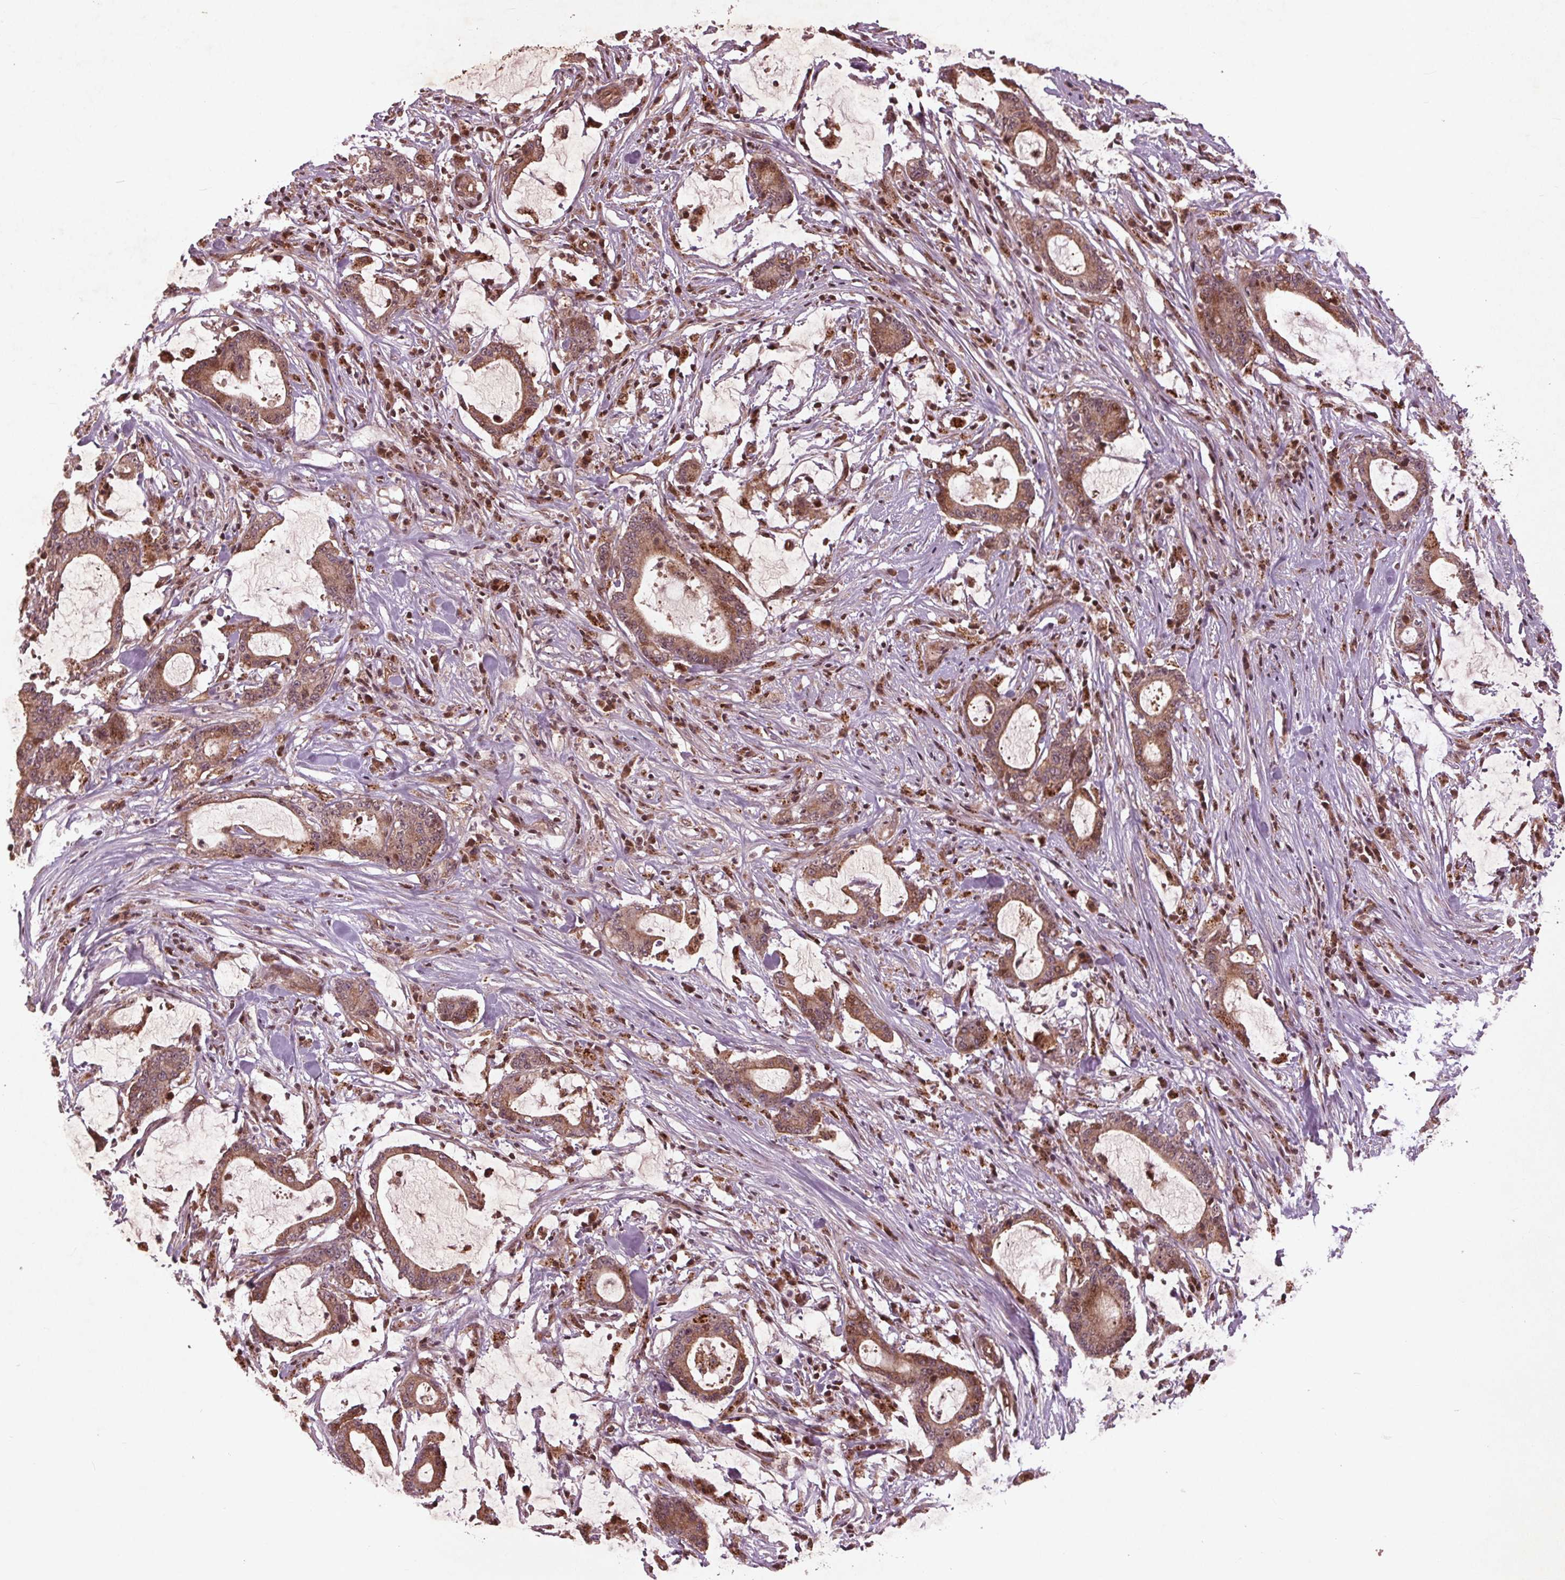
{"staining": {"intensity": "moderate", "quantity": ">75%", "location": "cytoplasmic/membranous"}, "tissue": "stomach cancer", "cell_type": "Tumor cells", "image_type": "cancer", "snomed": [{"axis": "morphology", "description": "Adenocarcinoma, NOS"}, {"axis": "topography", "description": "Stomach, upper"}], "caption": "Human stomach cancer (adenocarcinoma) stained with a brown dye exhibits moderate cytoplasmic/membranous positive expression in approximately >75% of tumor cells.", "gene": "CDKL4", "patient": {"sex": "male", "age": 68}}